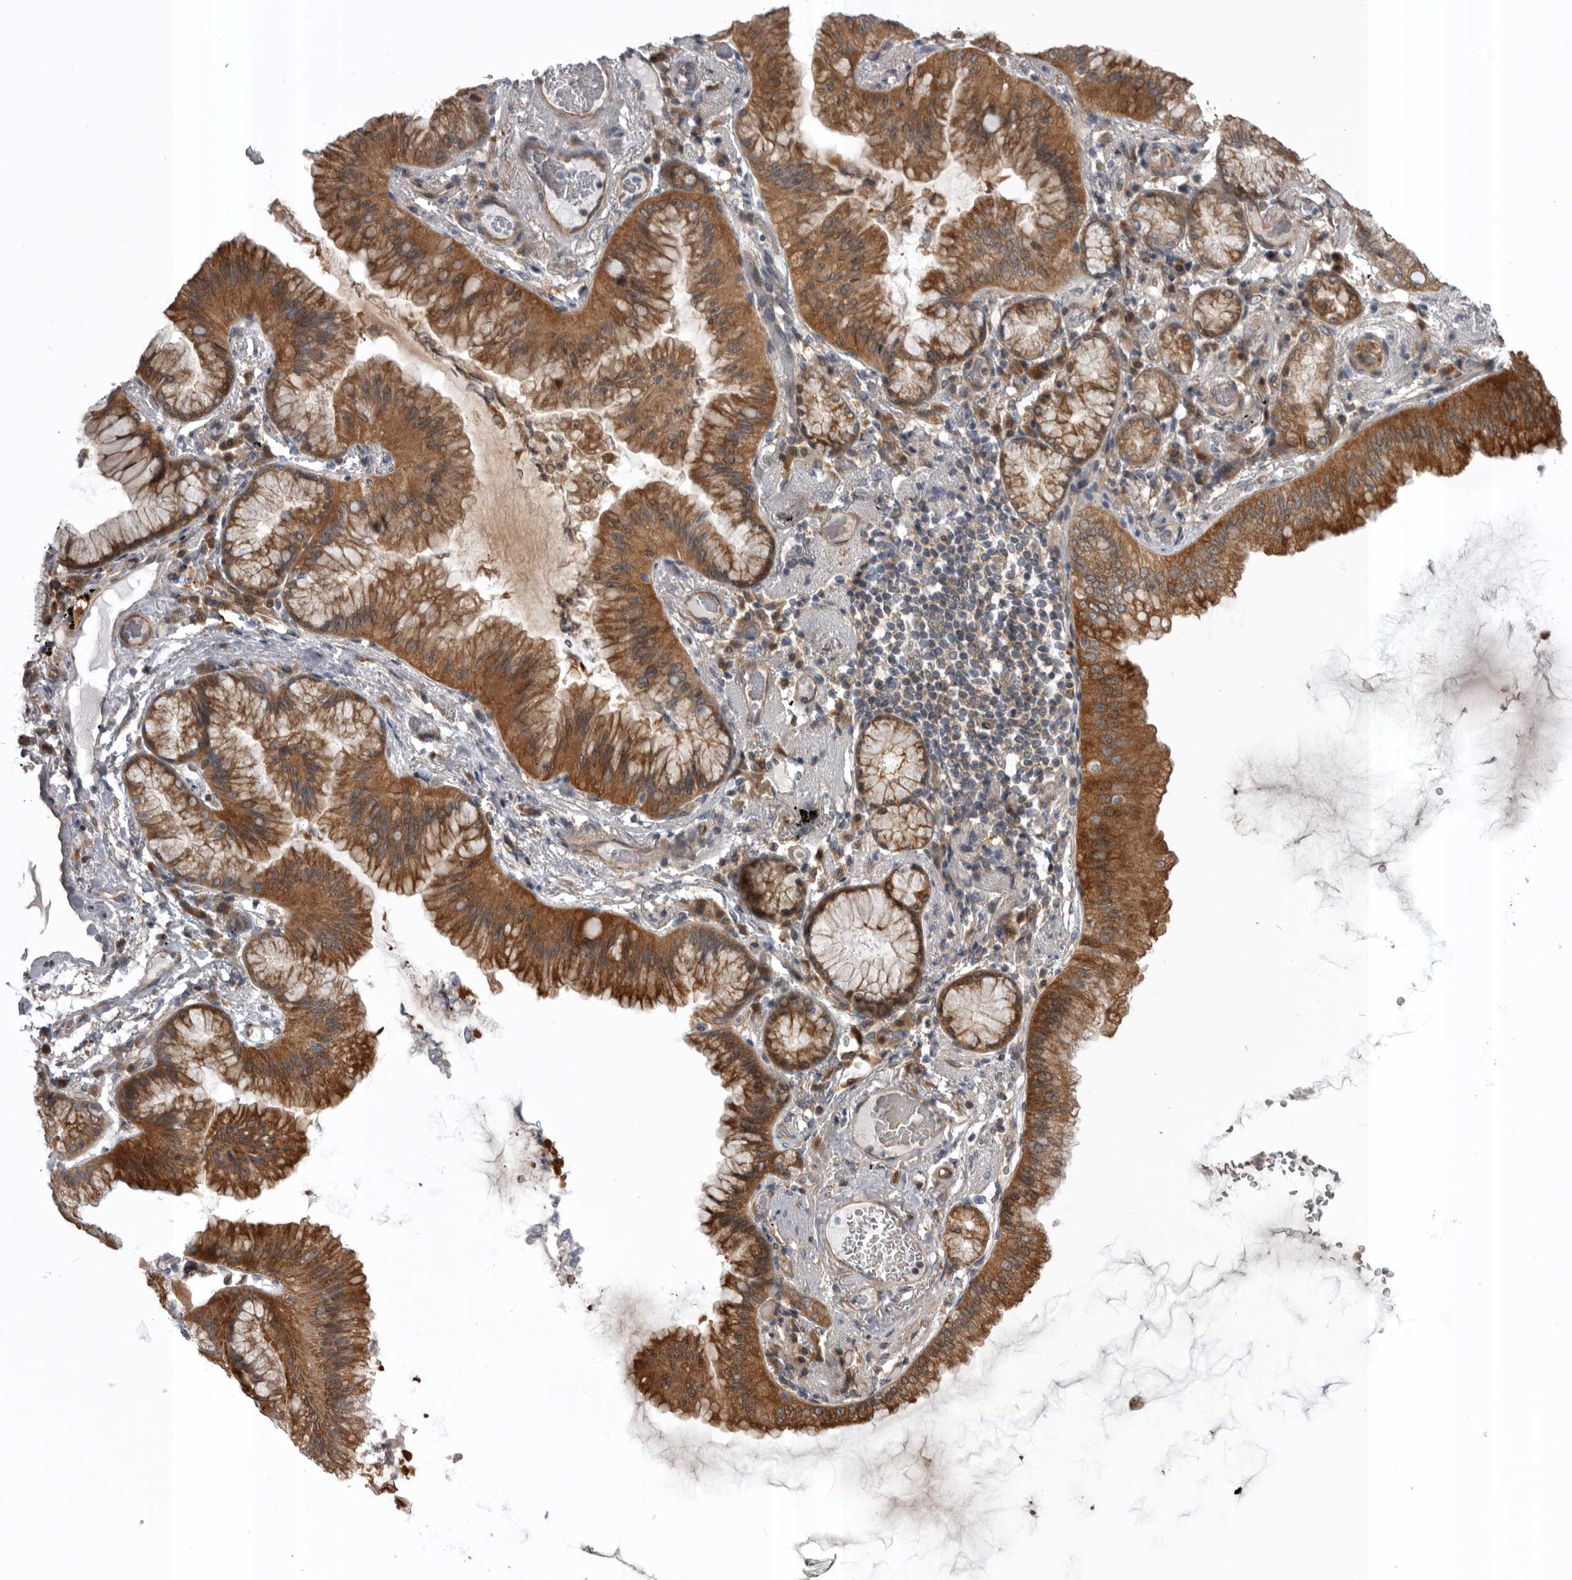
{"staining": {"intensity": "moderate", "quantity": ">75%", "location": "cytoplasmic/membranous"}, "tissue": "lung cancer", "cell_type": "Tumor cells", "image_type": "cancer", "snomed": [{"axis": "morphology", "description": "Adenocarcinoma, NOS"}, {"axis": "topography", "description": "Lung"}], "caption": "A brown stain labels moderate cytoplasmic/membranous expression of a protein in adenocarcinoma (lung) tumor cells.", "gene": "RAB3GAP2", "patient": {"sex": "female", "age": 70}}